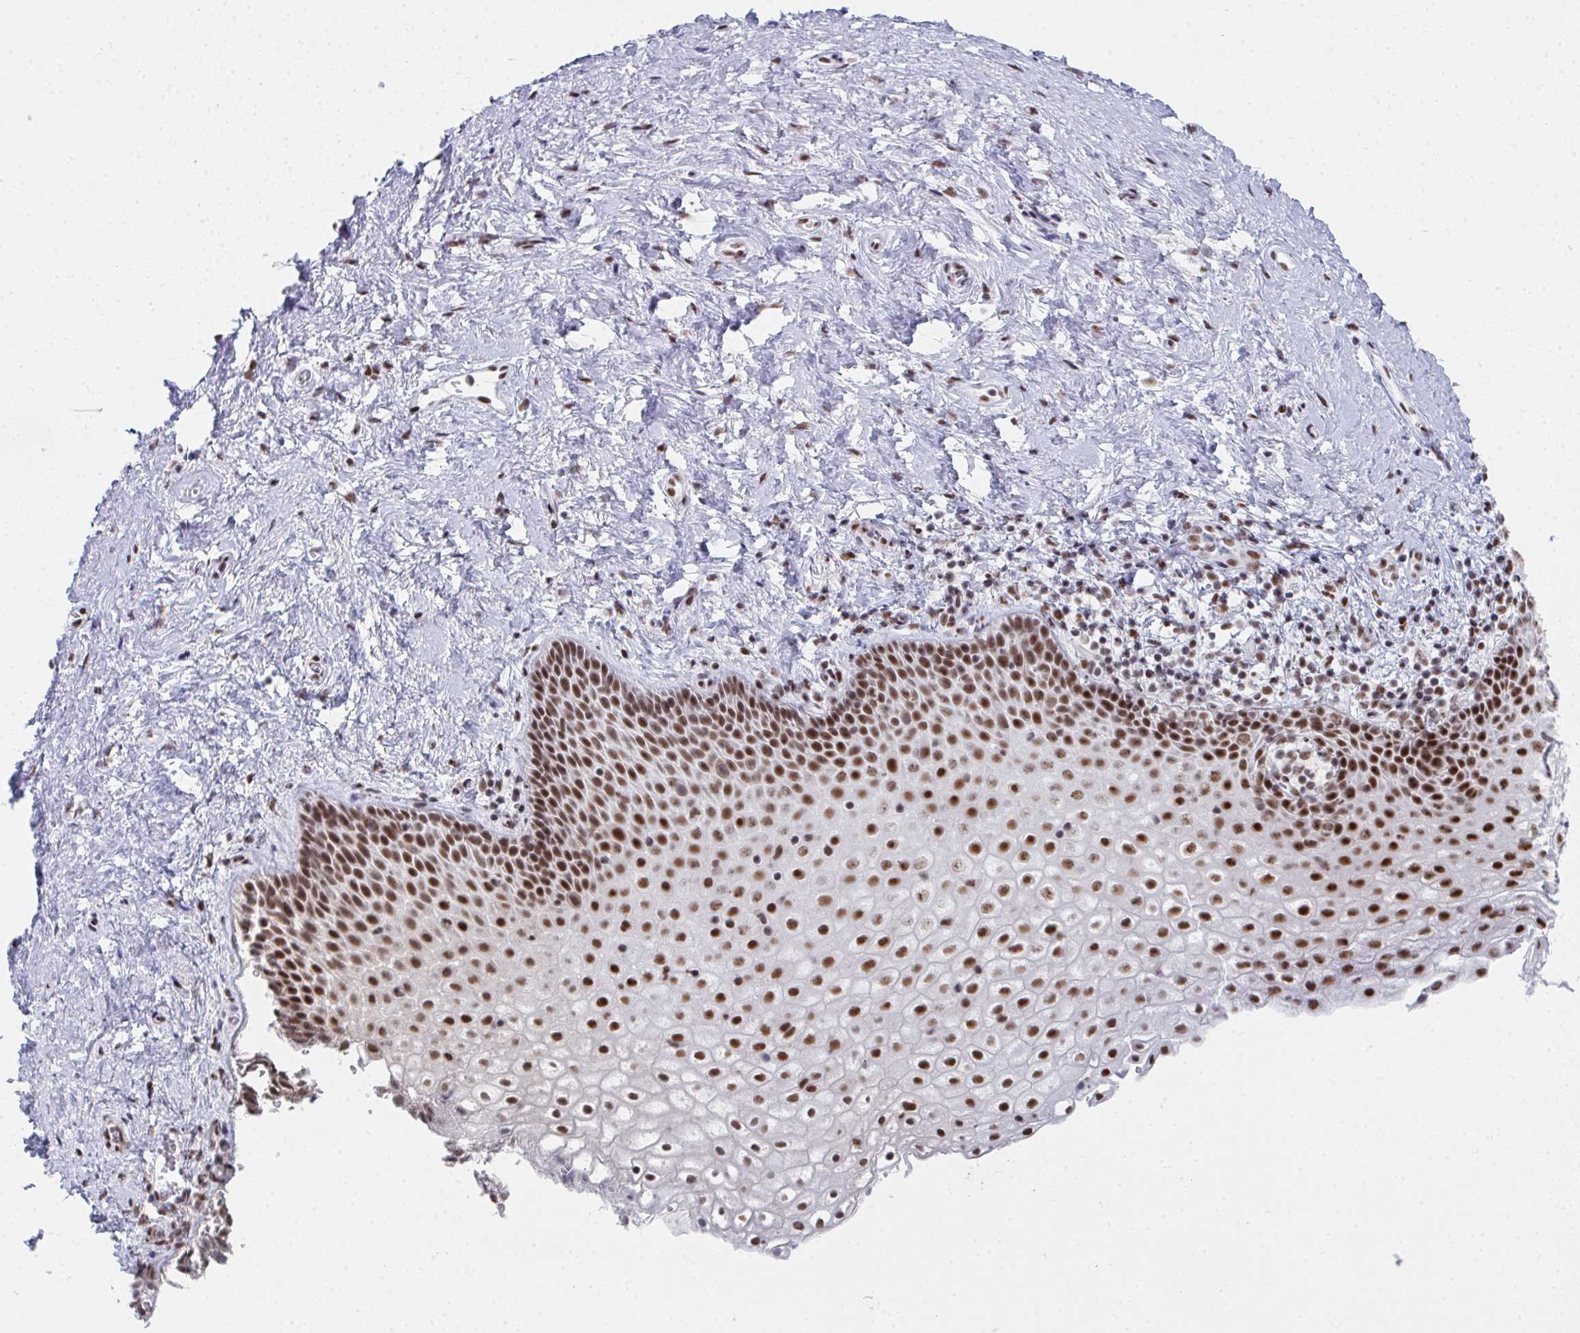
{"staining": {"intensity": "strong", "quantity": ">75%", "location": "nuclear"}, "tissue": "vagina", "cell_type": "Squamous epithelial cells", "image_type": "normal", "snomed": [{"axis": "morphology", "description": "Normal tissue, NOS"}, {"axis": "topography", "description": "Vagina"}], "caption": "Immunohistochemical staining of benign vagina displays strong nuclear protein positivity in approximately >75% of squamous epithelial cells.", "gene": "SNRNP70", "patient": {"sex": "female", "age": 61}}